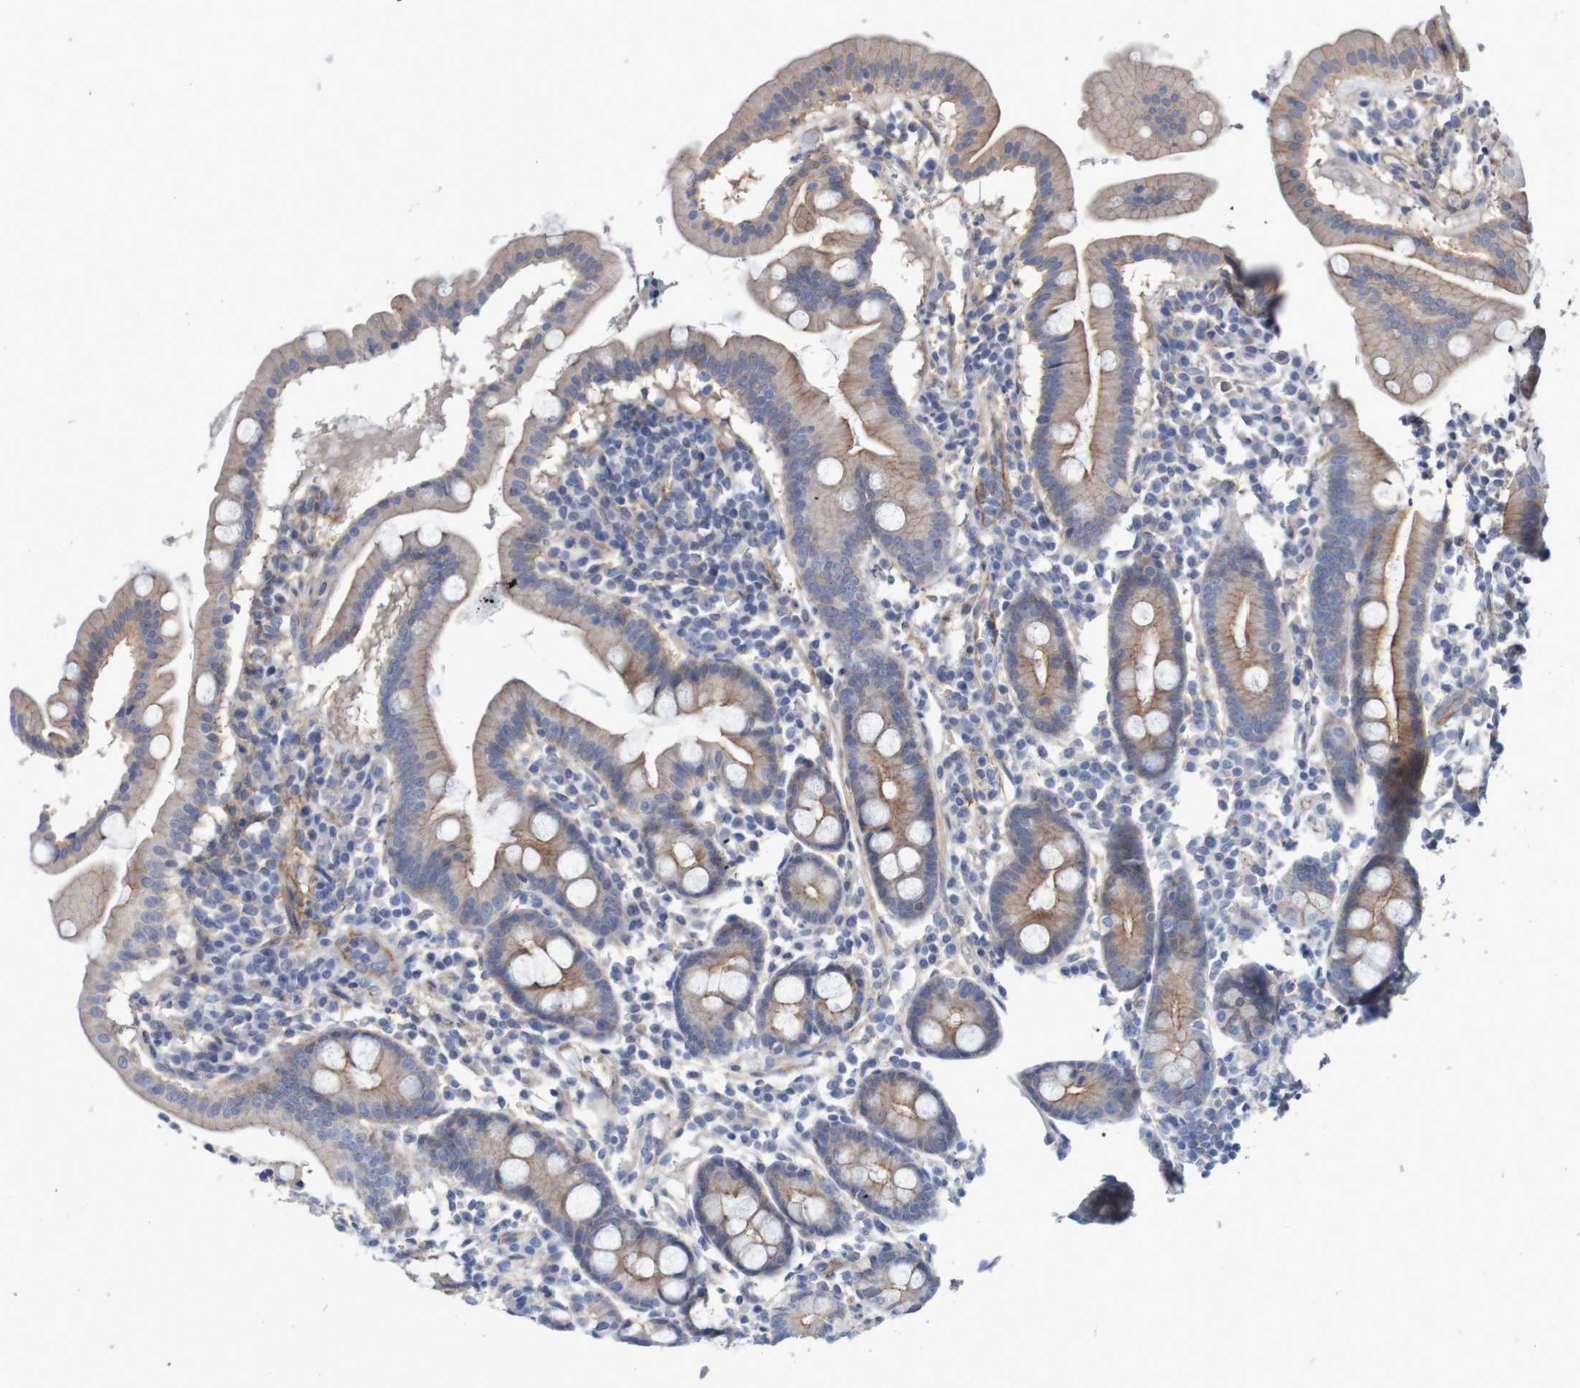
{"staining": {"intensity": "moderate", "quantity": ">75%", "location": "cytoplasmic/membranous"}, "tissue": "duodenum", "cell_type": "Glandular cells", "image_type": "normal", "snomed": [{"axis": "morphology", "description": "Normal tissue, NOS"}, {"axis": "topography", "description": "Duodenum"}], "caption": "Immunohistochemical staining of benign duodenum exhibits moderate cytoplasmic/membranous protein positivity in about >75% of glandular cells.", "gene": "NECTIN2", "patient": {"sex": "male", "age": 50}}